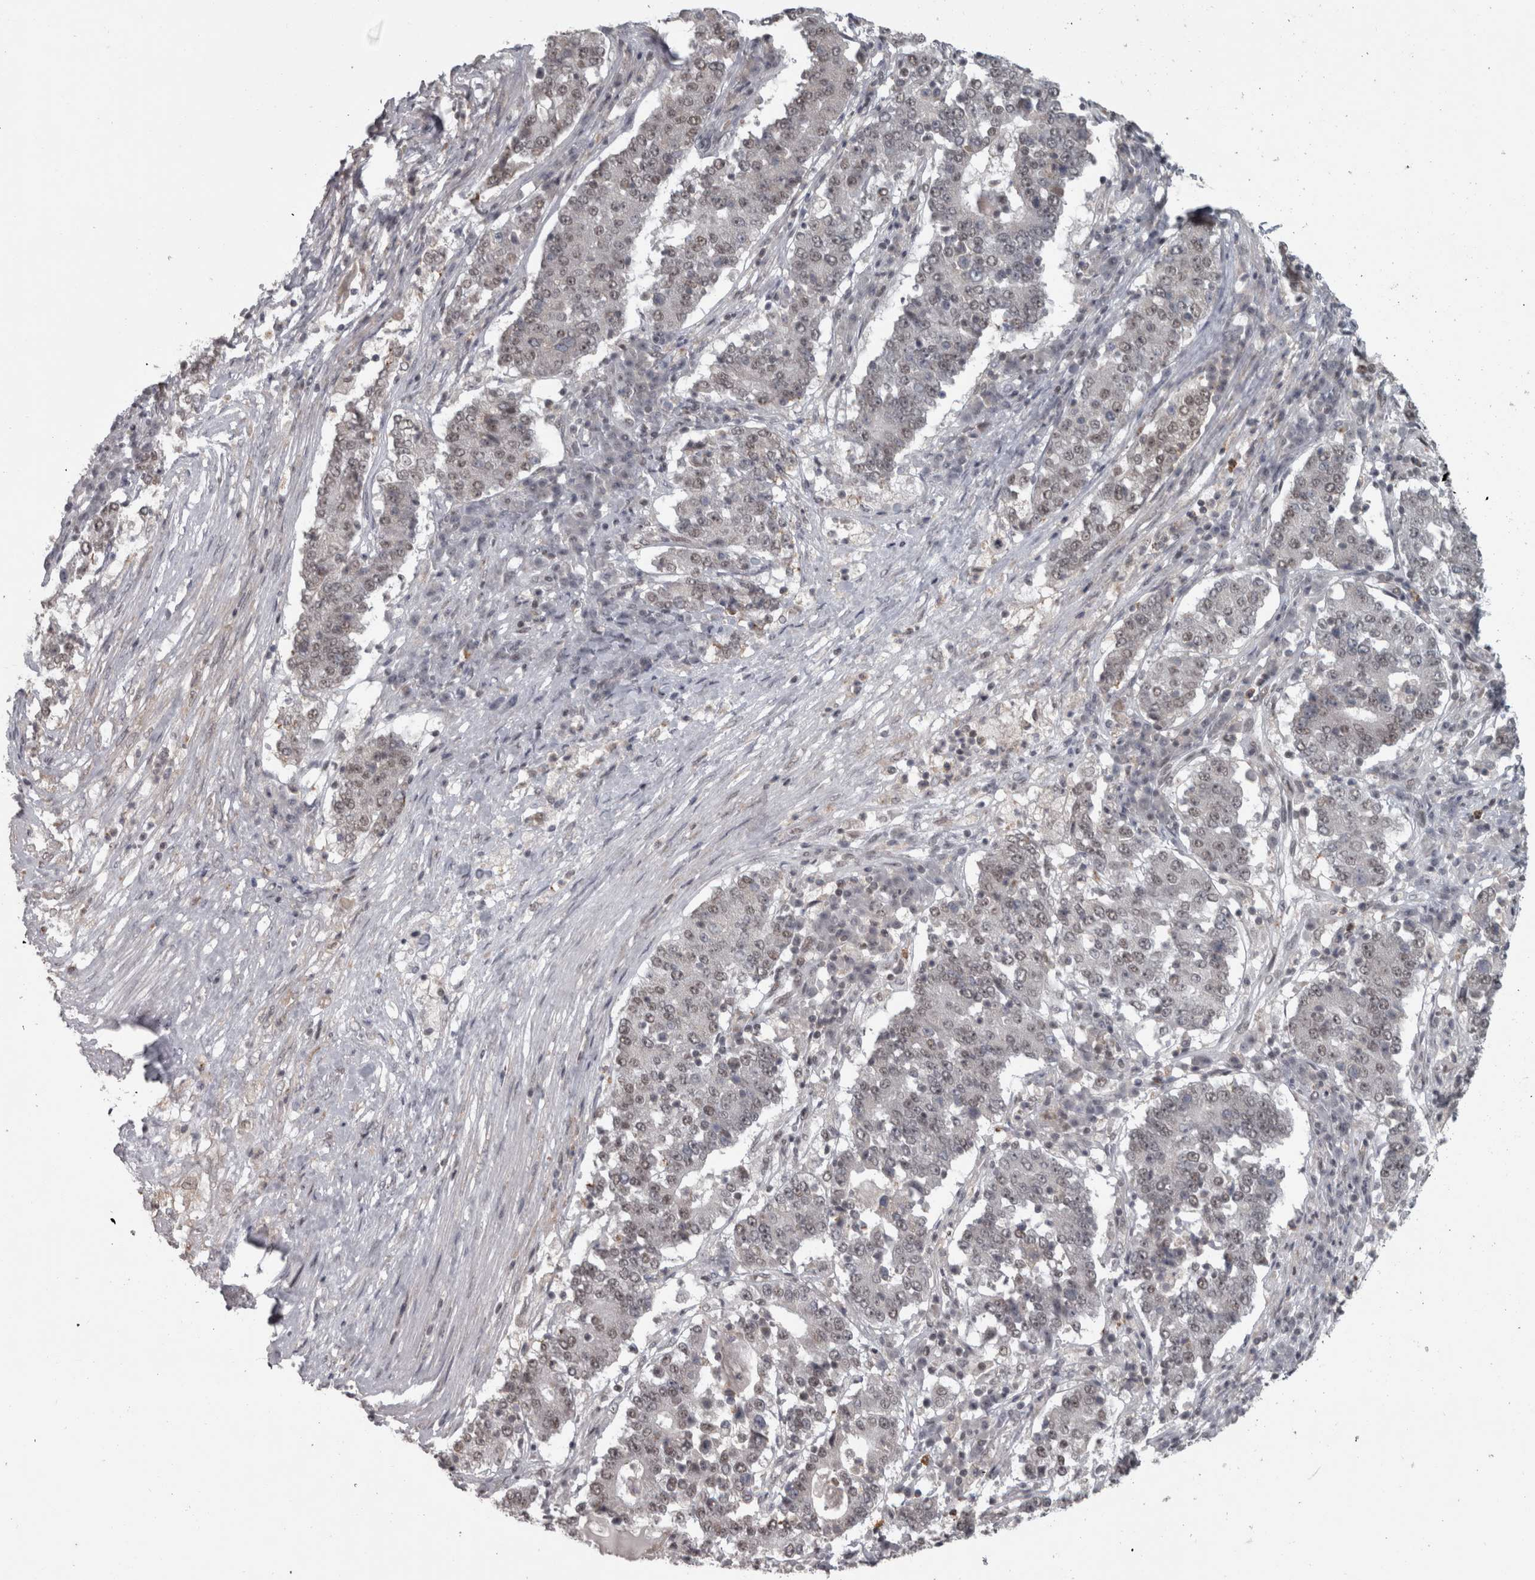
{"staining": {"intensity": "weak", "quantity": ">75%", "location": "nuclear"}, "tissue": "stomach cancer", "cell_type": "Tumor cells", "image_type": "cancer", "snomed": [{"axis": "morphology", "description": "Adenocarcinoma, NOS"}, {"axis": "topography", "description": "Stomach"}], "caption": "High-magnification brightfield microscopy of stomach cancer stained with DAB (3,3'-diaminobenzidine) (brown) and counterstained with hematoxylin (blue). tumor cells exhibit weak nuclear positivity is seen in approximately>75% of cells.", "gene": "MICU3", "patient": {"sex": "male", "age": 59}}